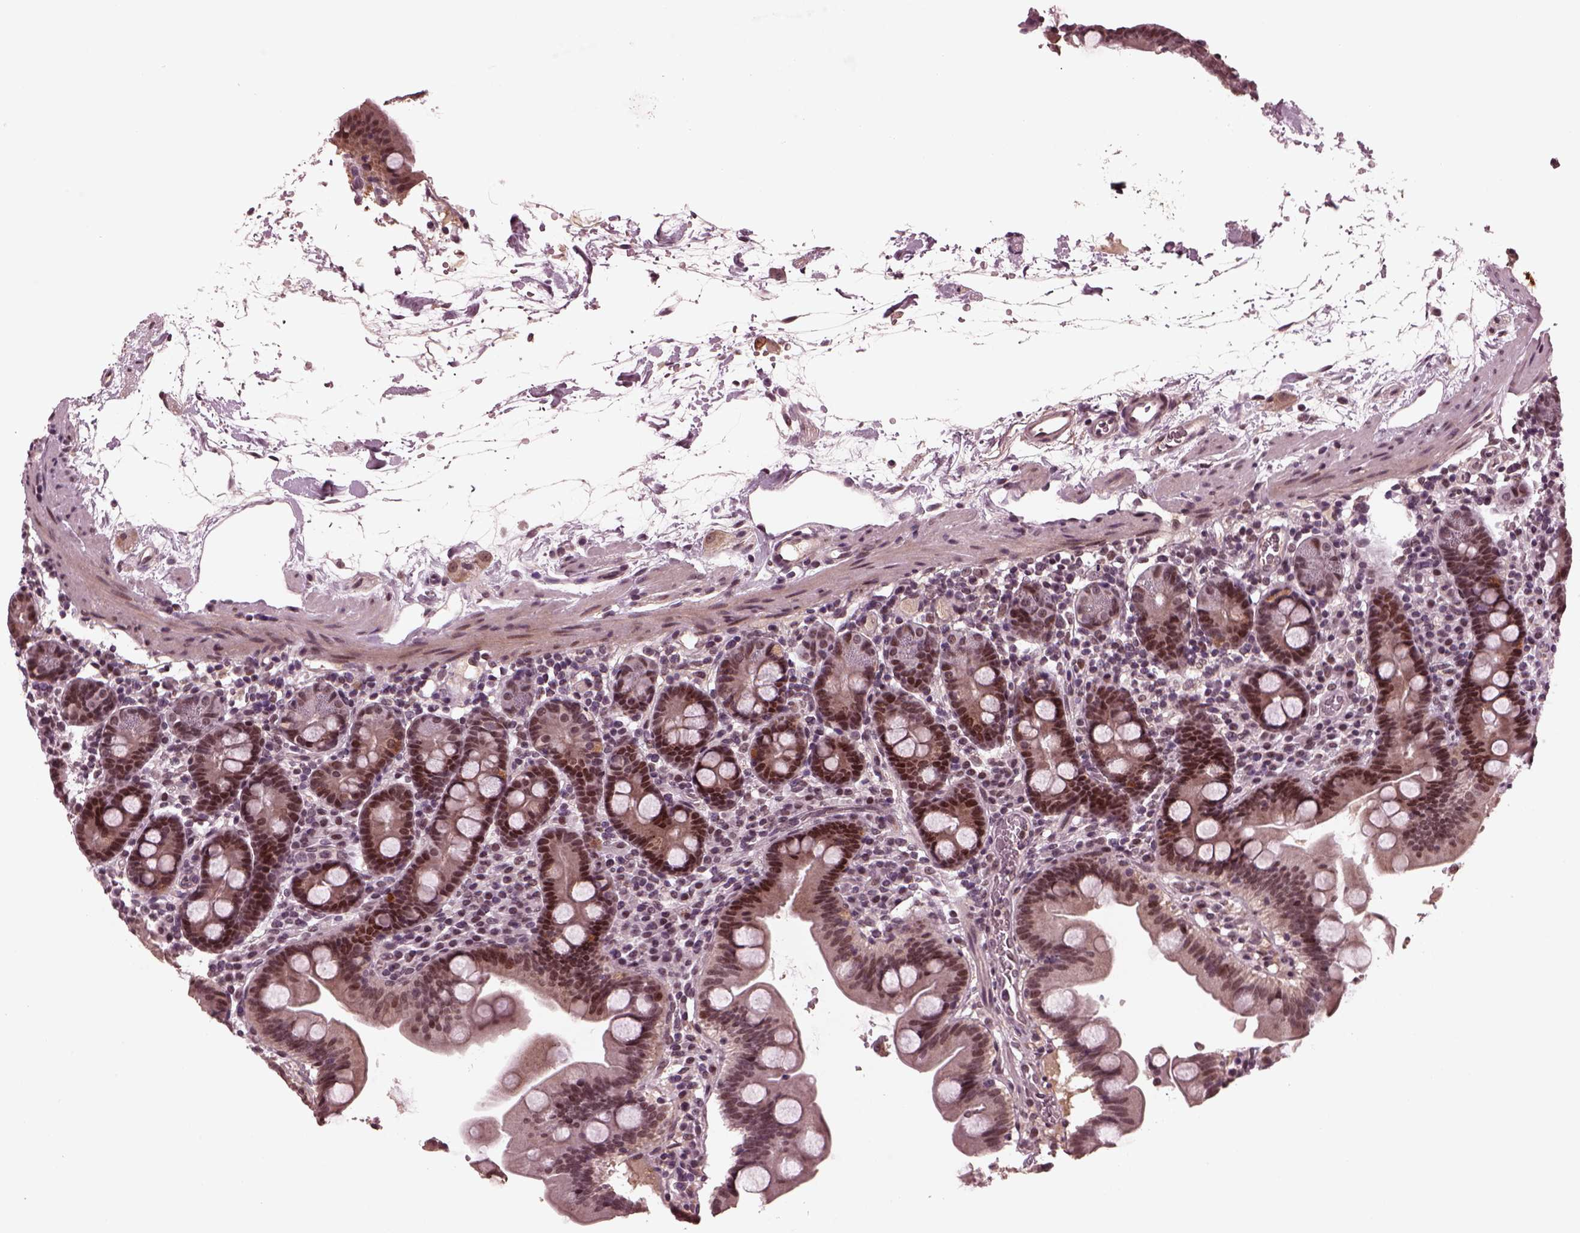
{"staining": {"intensity": "moderate", "quantity": "25%-75%", "location": "cytoplasmic/membranous,nuclear"}, "tissue": "duodenum", "cell_type": "Glandular cells", "image_type": "normal", "snomed": [{"axis": "morphology", "description": "Normal tissue, NOS"}, {"axis": "topography", "description": "Duodenum"}], "caption": "The image exhibits immunohistochemical staining of unremarkable duodenum. There is moderate cytoplasmic/membranous,nuclear staining is present in approximately 25%-75% of glandular cells.", "gene": "NAP1L5", "patient": {"sex": "male", "age": 59}}